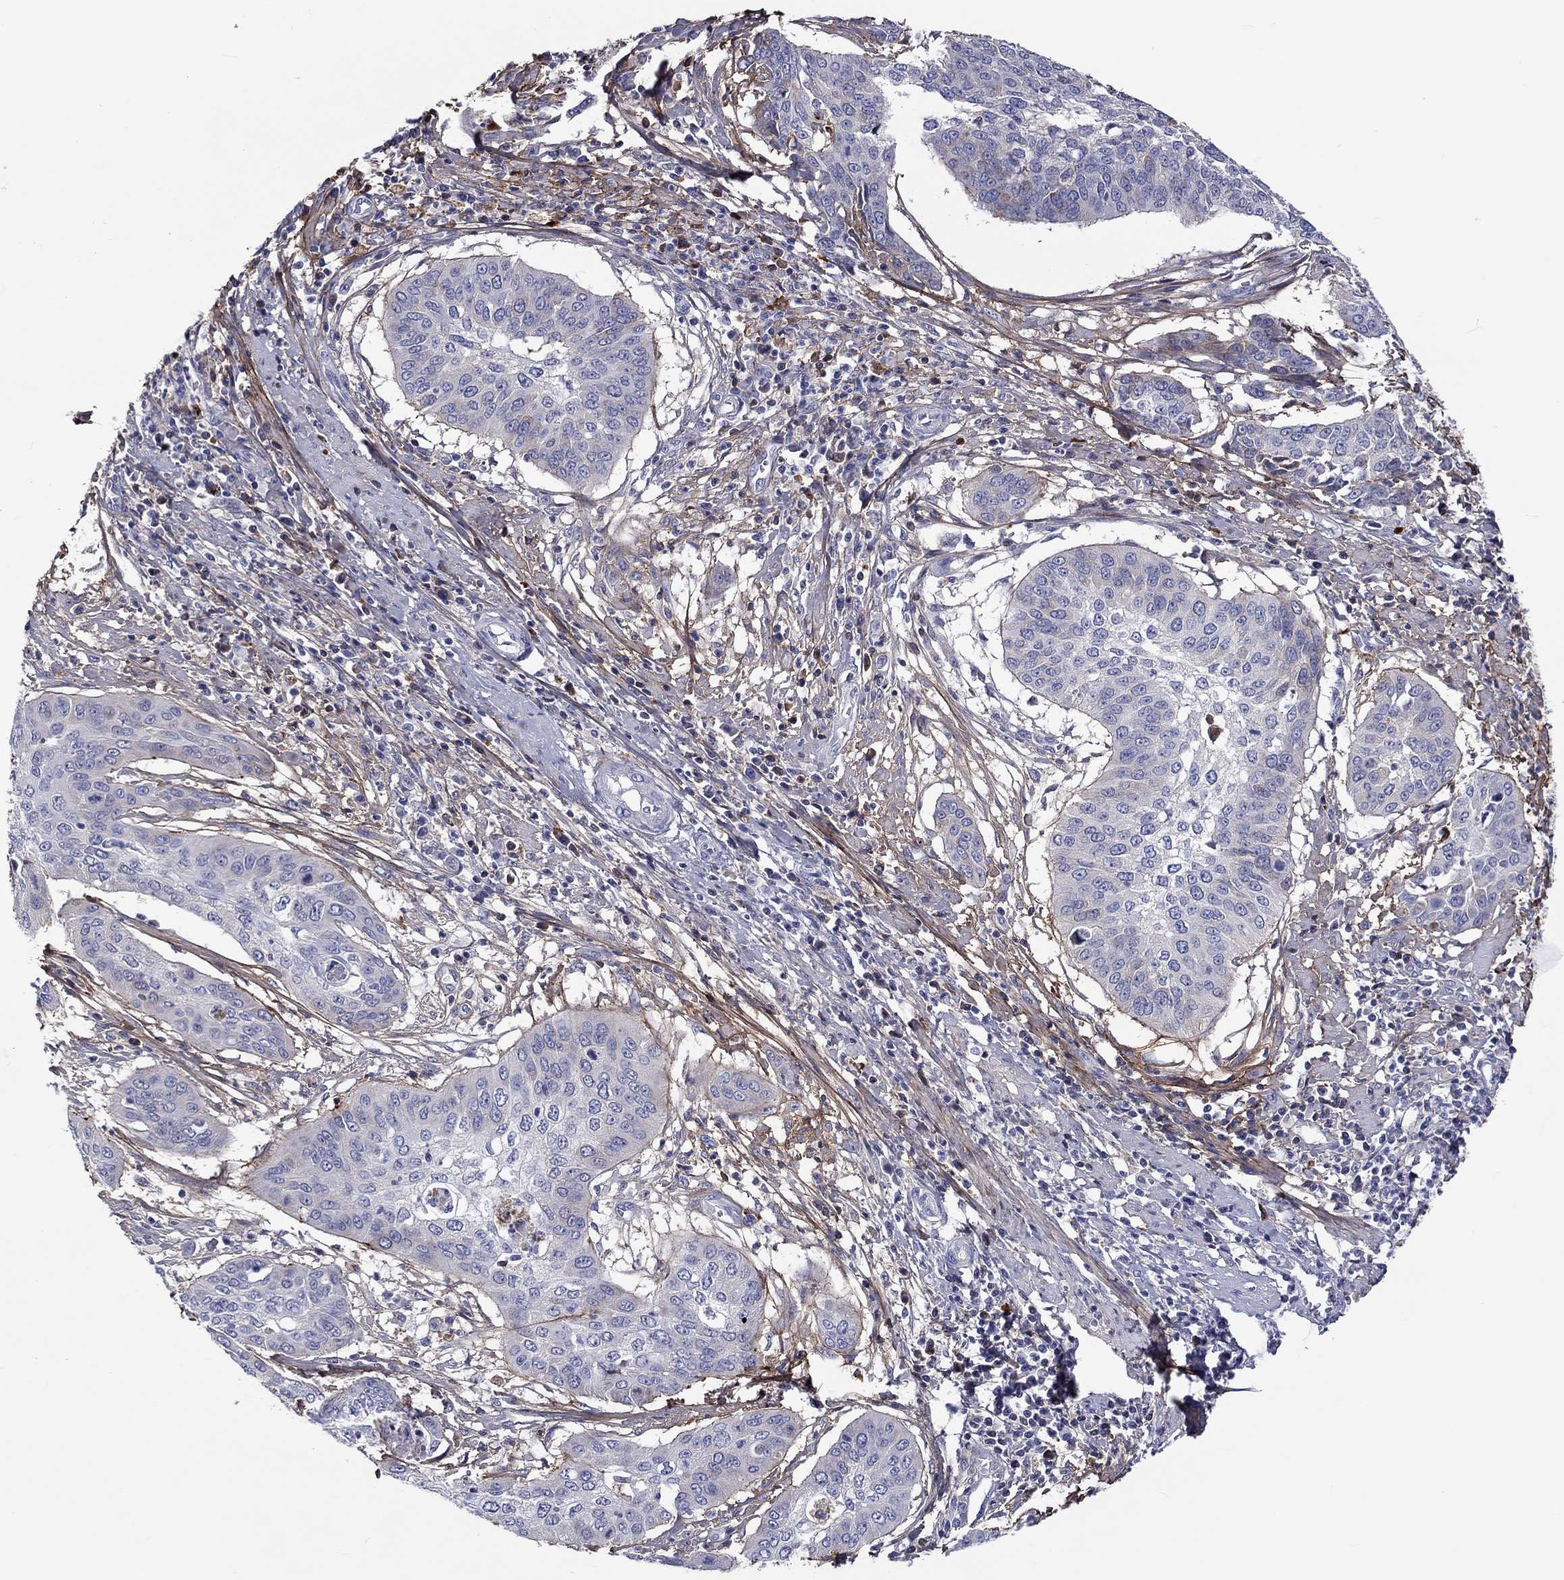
{"staining": {"intensity": "negative", "quantity": "none", "location": "none"}, "tissue": "cervical cancer", "cell_type": "Tumor cells", "image_type": "cancer", "snomed": [{"axis": "morphology", "description": "Squamous cell carcinoma, NOS"}, {"axis": "topography", "description": "Cervix"}], "caption": "The image demonstrates no staining of tumor cells in cervical squamous cell carcinoma.", "gene": "TGFBI", "patient": {"sex": "female", "age": 39}}